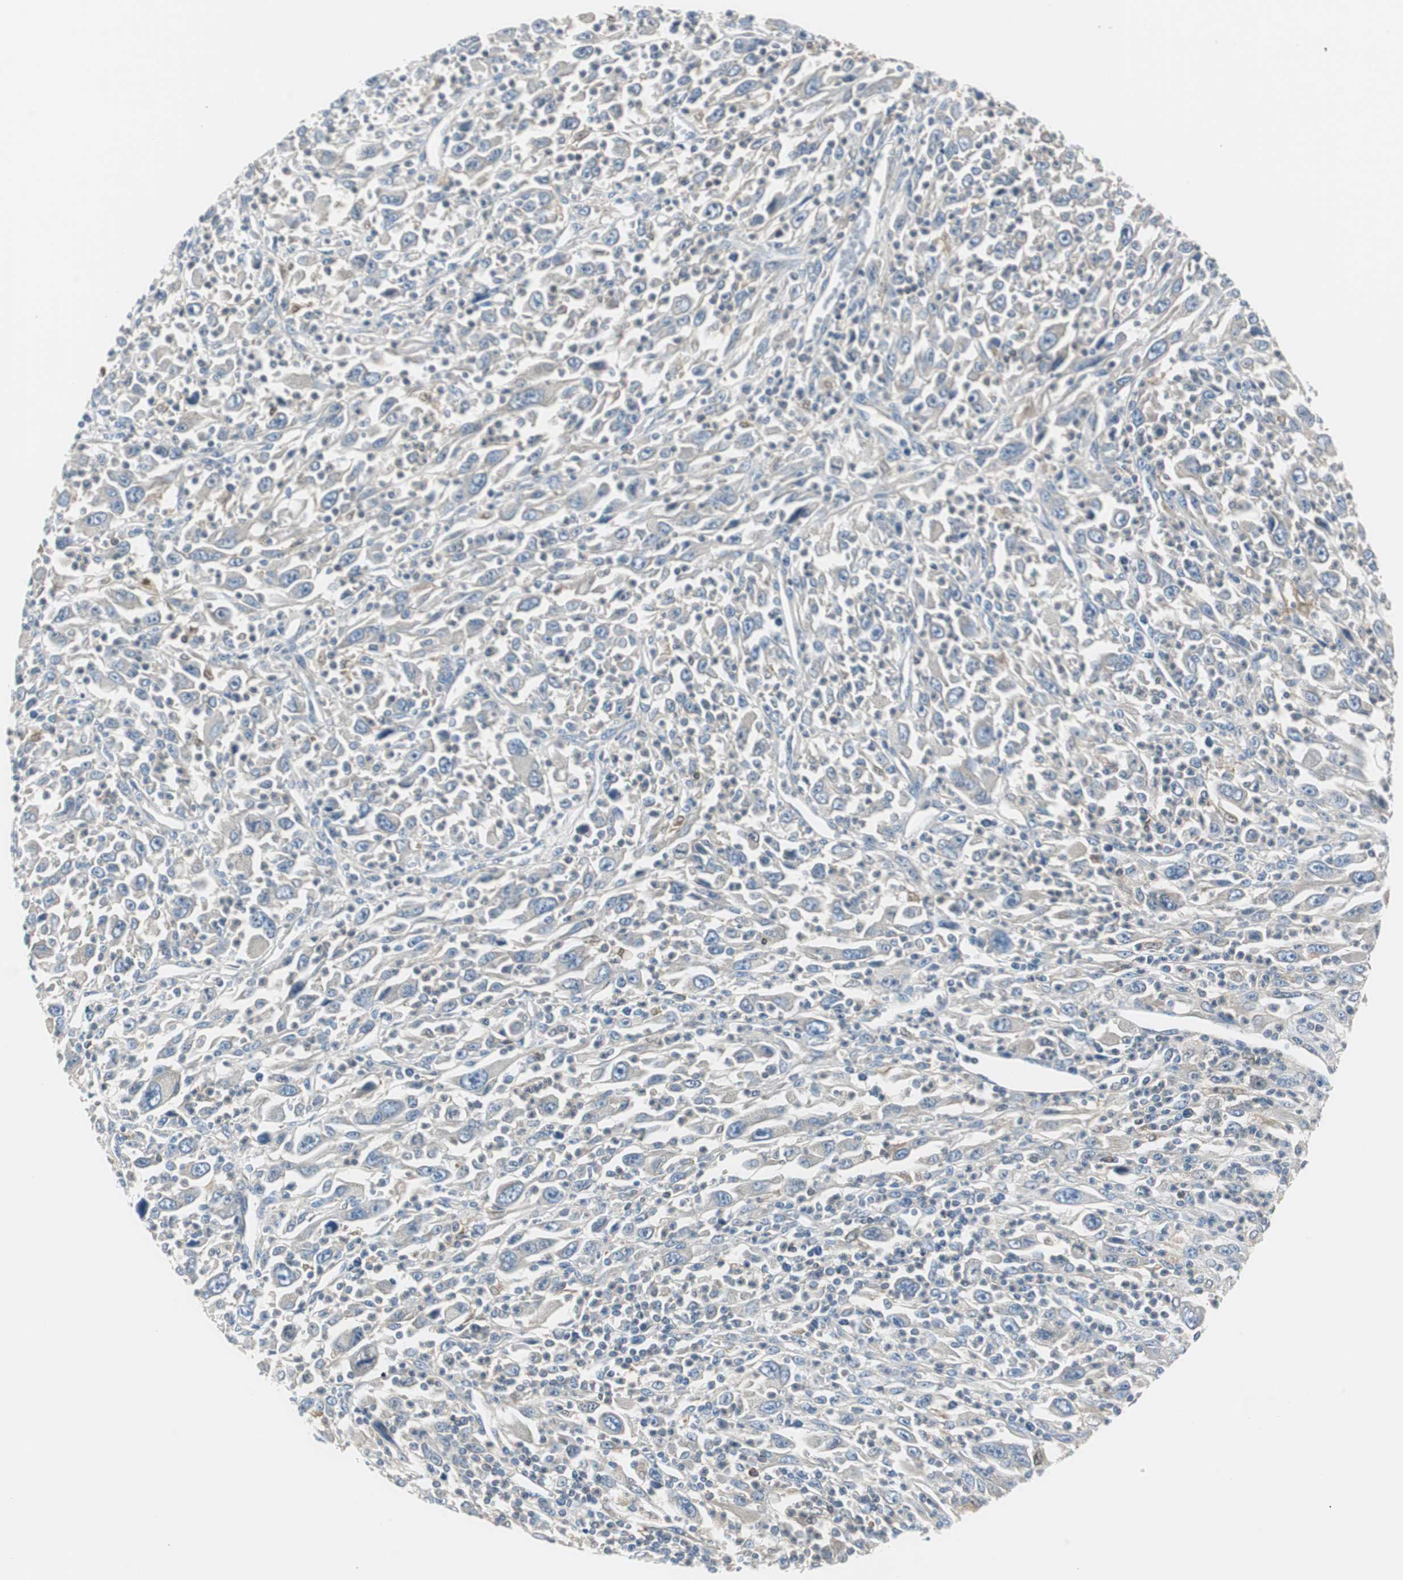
{"staining": {"intensity": "negative", "quantity": "none", "location": "none"}, "tissue": "melanoma", "cell_type": "Tumor cells", "image_type": "cancer", "snomed": [{"axis": "morphology", "description": "Malignant melanoma, Metastatic site"}, {"axis": "topography", "description": "Skin"}], "caption": "Photomicrograph shows no protein positivity in tumor cells of malignant melanoma (metastatic site) tissue.", "gene": "RPS12", "patient": {"sex": "female", "age": 56}}